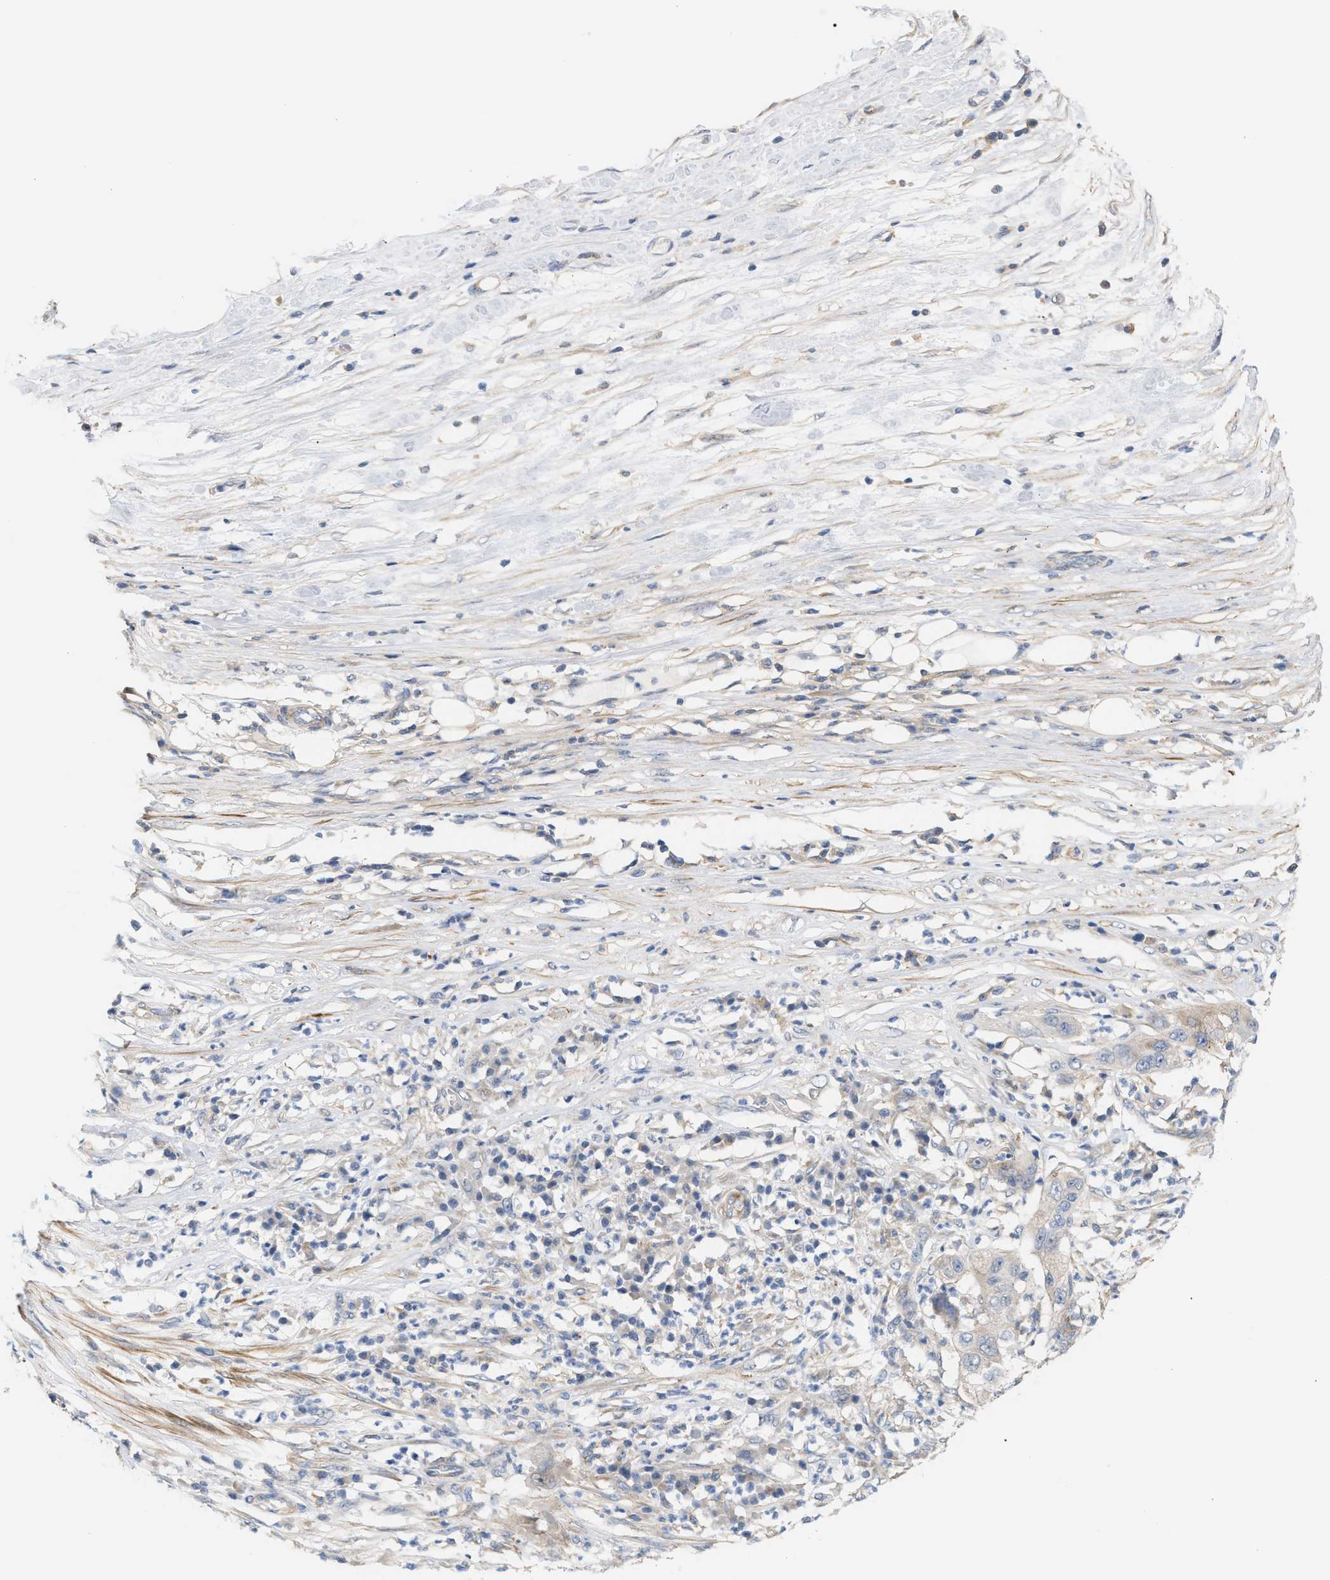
{"staining": {"intensity": "weak", "quantity": "<25%", "location": "cytoplasmic/membranous"}, "tissue": "pancreatic cancer", "cell_type": "Tumor cells", "image_type": "cancer", "snomed": [{"axis": "morphology", "description": "Adenocarcinoma, NOS"}, {"axis": "topography", "description": "Pancreas"}], "caption": "A histopathology image of adenocarcinoma (pancreatic) stained for a protein displays no brown staining in tumor cells.", "gene": "LRCH1", "patient": {"sex": "female", "age": 78}}